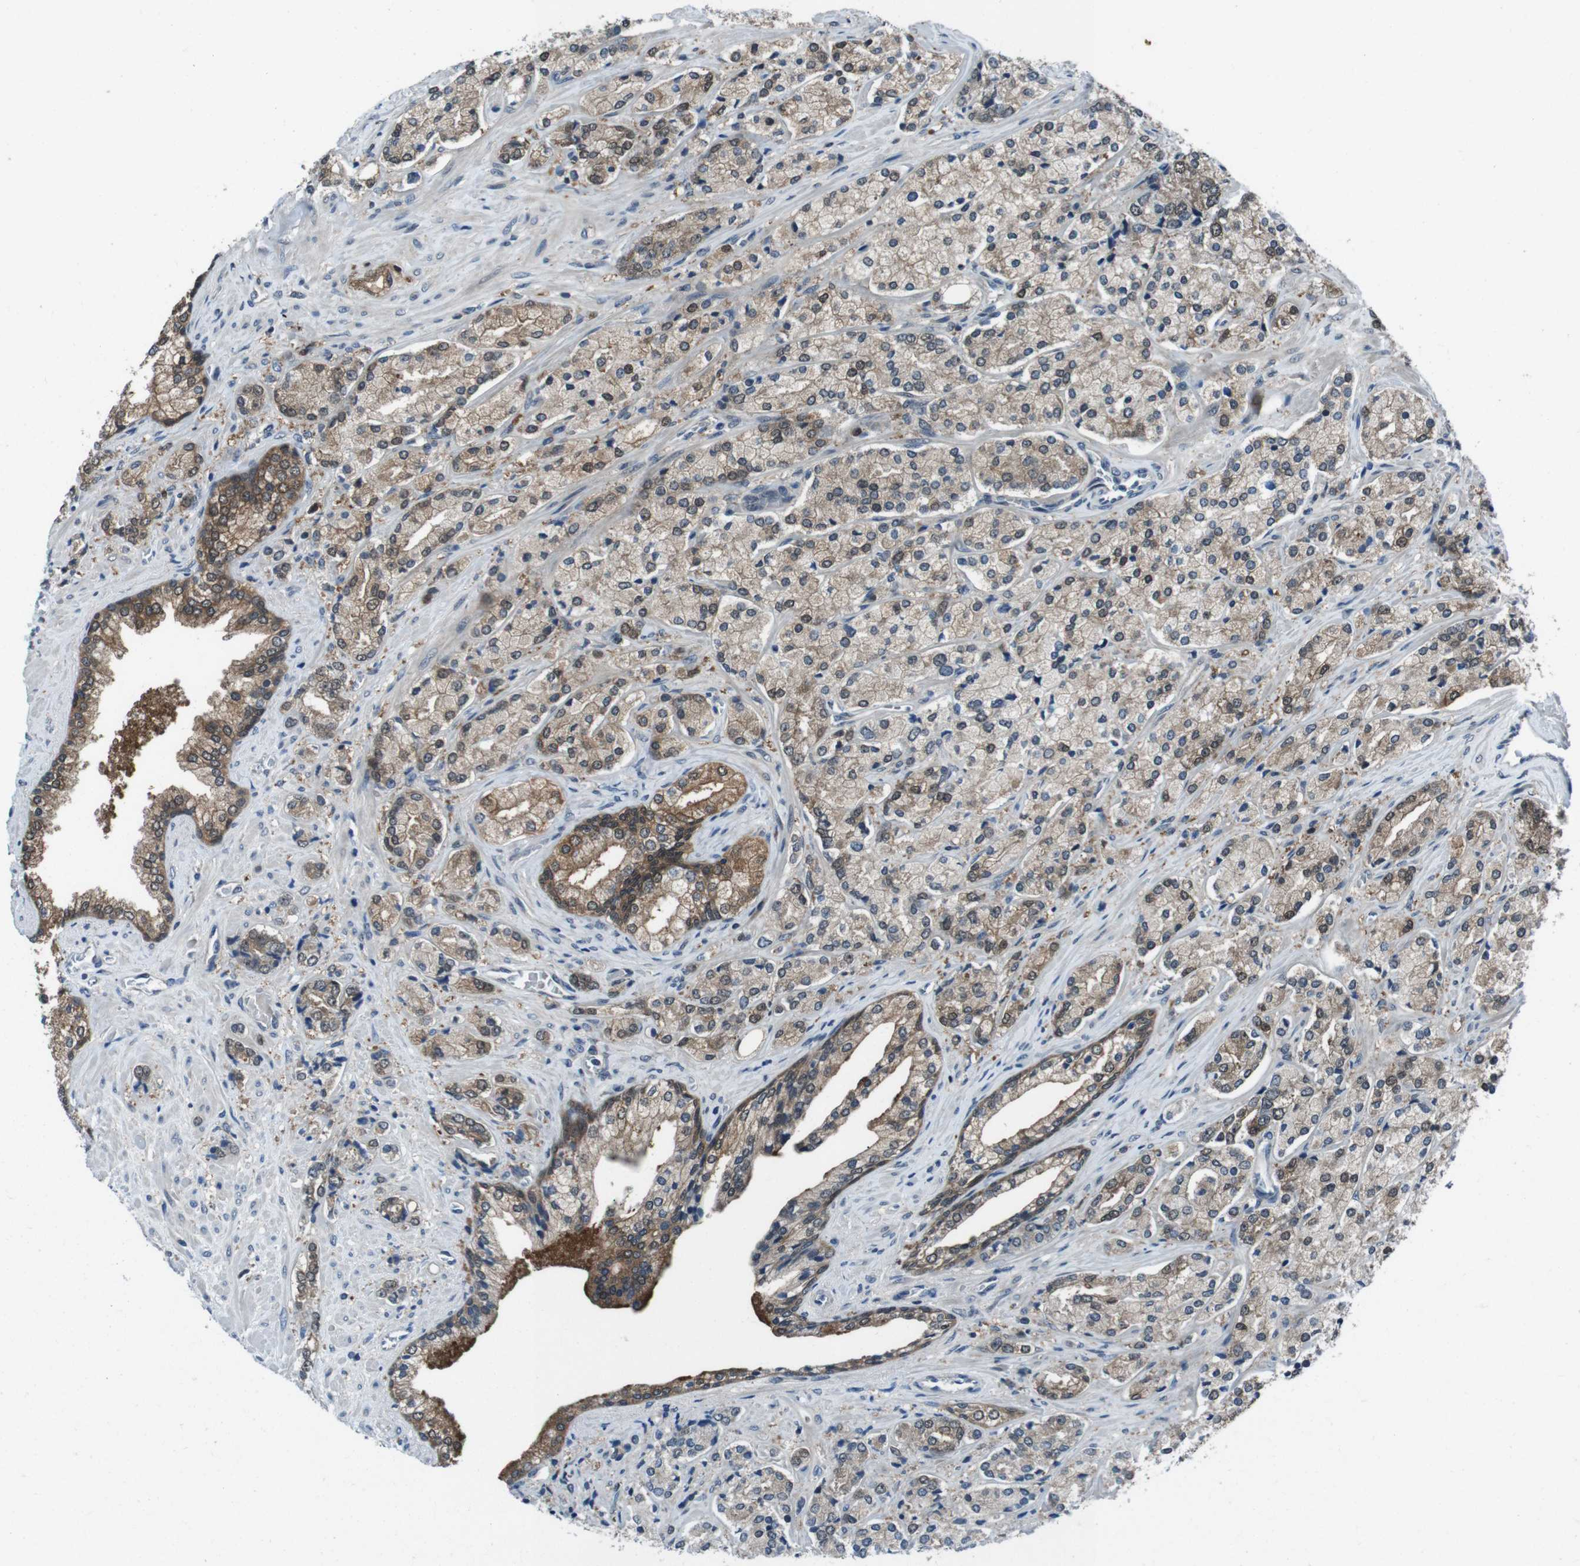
{"staining": {"intensity": "weak", "quantity": ">75%", "location": "cytoplasmic/membranous"}, "tissue": "prostate cancer", "cell_type": "Tumor cells", "image_type": "cancer", "snomed": [{"axis": "morphology", "description": "Adenocarcinoma, High grade"}, {"axis": "topography", "description": "Prostate"}], "caption": "Protein expression analysis of prostate adenocarcinoma (high-grade) shows weak cytoplasmic/membranous positivity in approximately >75% of tumor cells. (Brightfield microscopy of DAB IHC at high magnification).", "gene": "LRP5", "patient": {"sex": "male", "age": 71}}